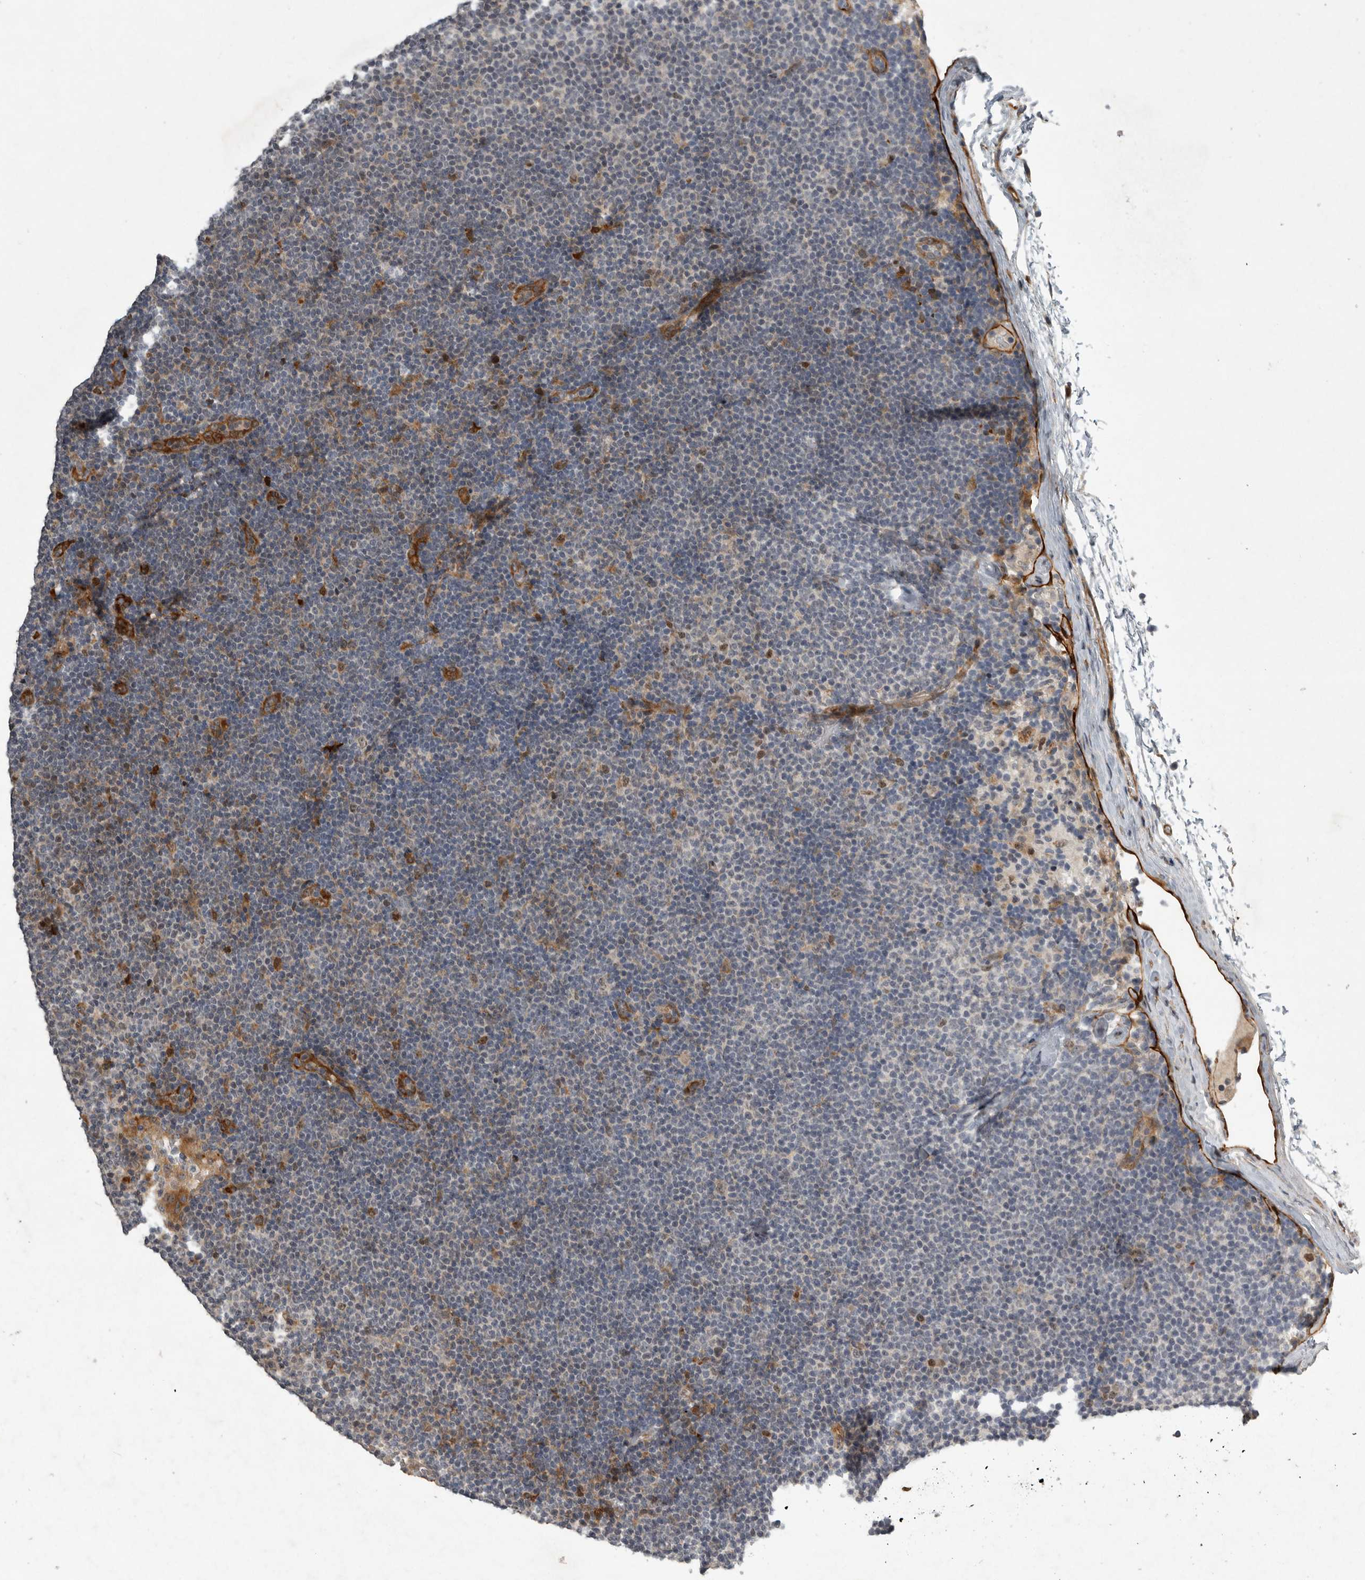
{"staining": {"intensity": "negative", "quantity": "none", "location": "none"}, "tissue": "lymphoma", "cell_type": "Tumor cells", "image_type": "cancer", "snomed": [{"axis": "morphology", "description": "Malignant lymphoma, non-Hodgkin's type, Low grade"}, {"axis": "topography", "description": "Lymph node"}], "caption": "High magnification brightfield microscopy of lymphoma stained with DAB (brown) and counterstained with hematoxylin (blue): tumor cells show no significant staining.", "gene": "MPDZ", "patient": {"sex": "female", "age": 53}}